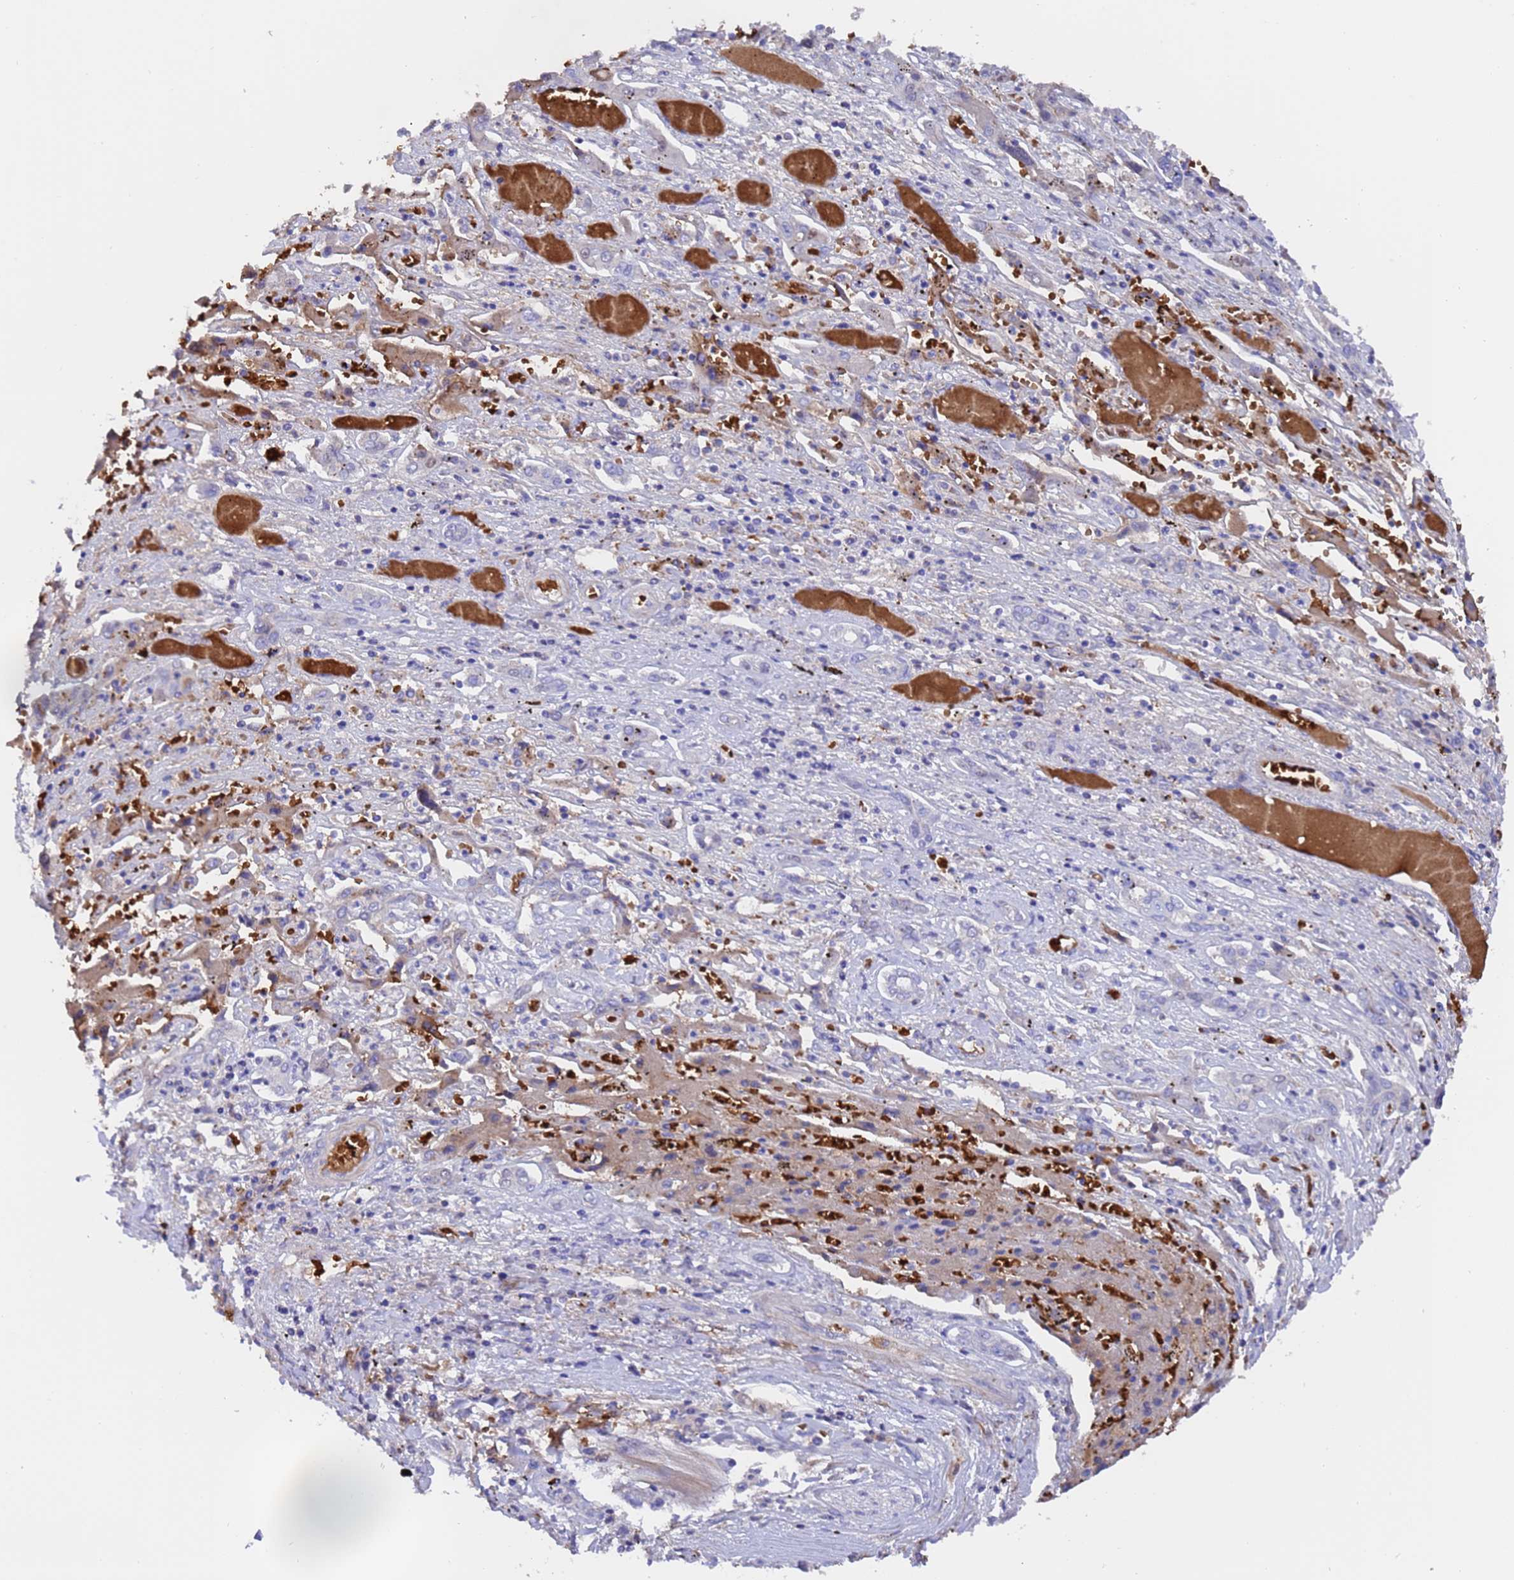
{"staining": {"intensity": "weak", "quantity": "<25%", "location": "cytoplasmic/membranous"}, "tissue": "liver cancer", "cell_type": "Tumor cells", "image_type": "cancer", "snomed": [{"axis": "morphology", "description": "Cholangiocarcinoma"}, {"axis": "topography", "description": "Liver"}], "caption": "Immunohistochemistry (IHC) photomicrograph of neoplastic tissue: human liver cancer stained with DAB (3,3'-diaminobenzidine) shows no significant protein expression in tumor cells.", "gene": "ELP6", "patient": {"sex": "male", "age": 67}}